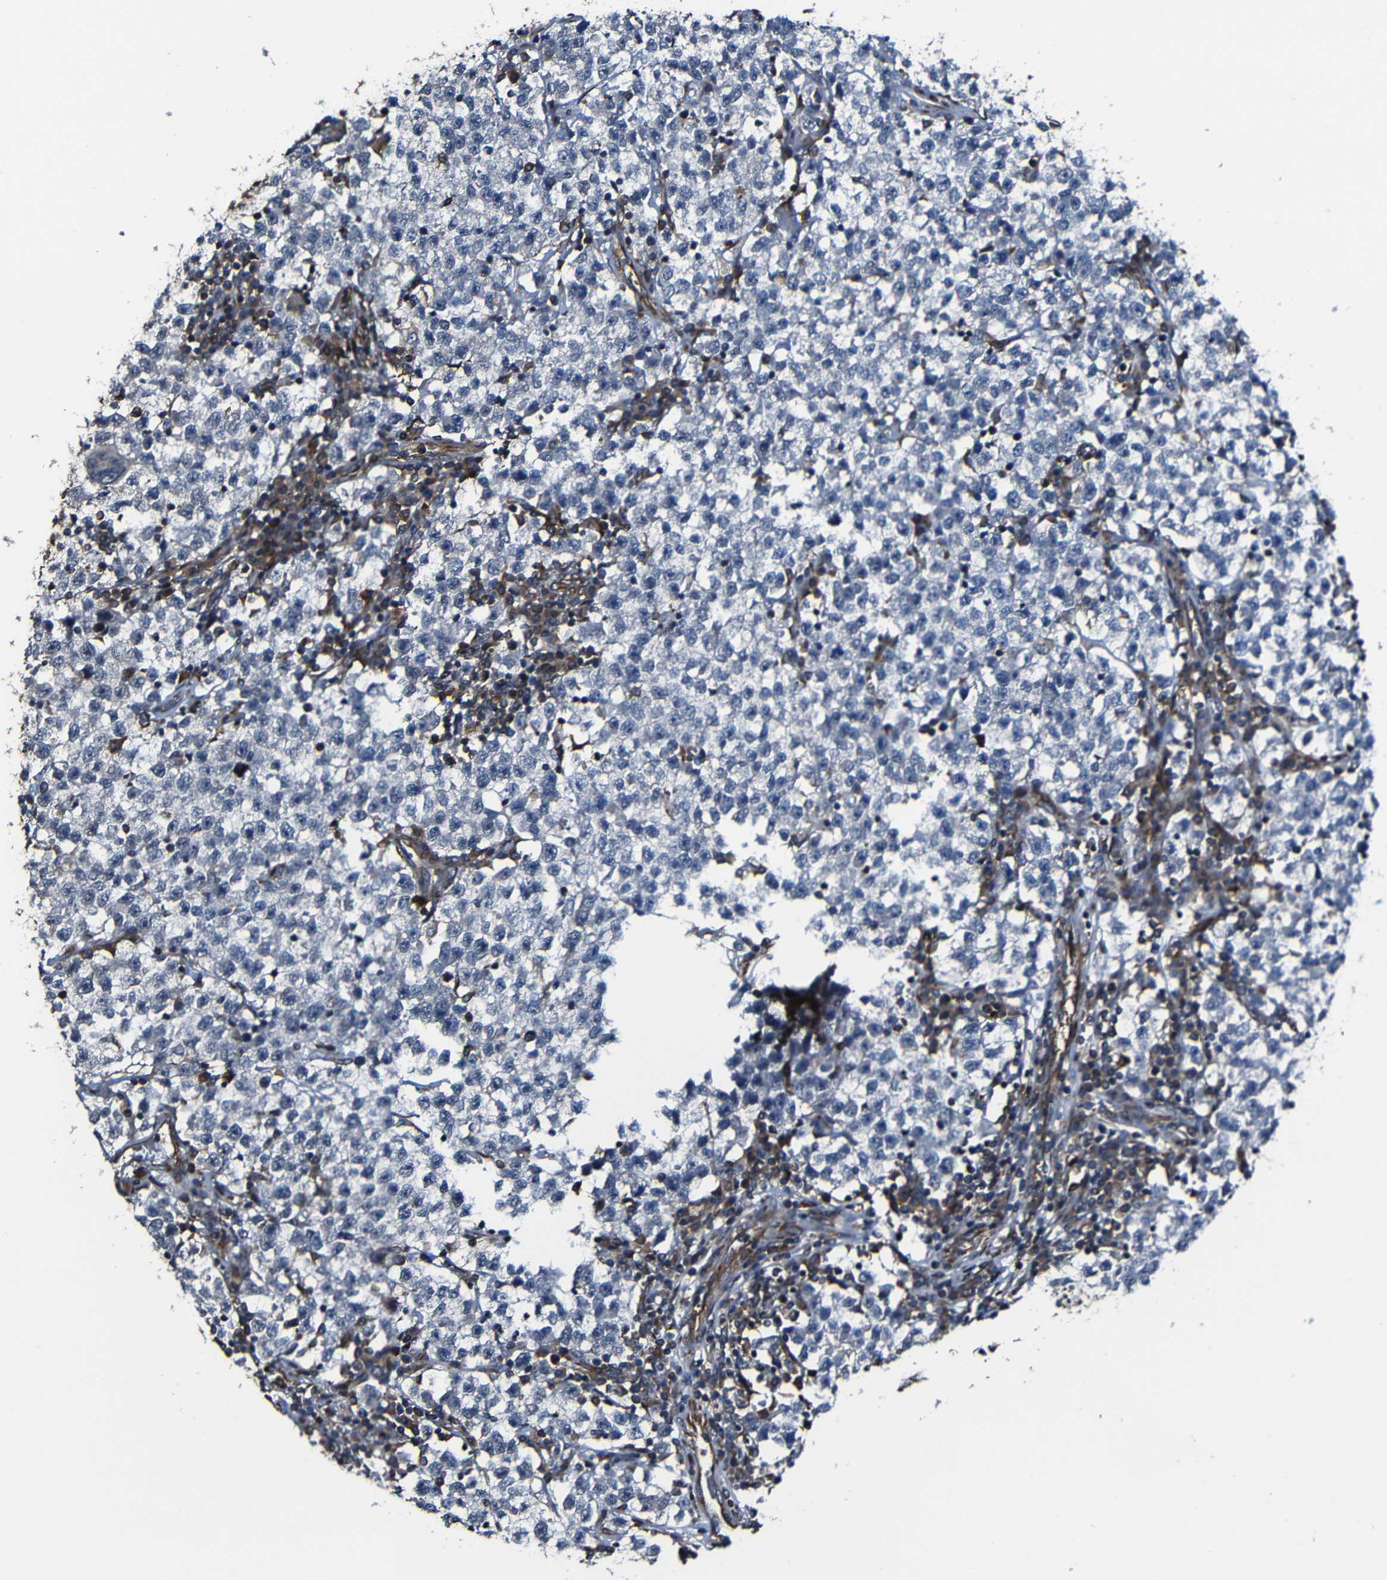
{"staining": {"intensity": "negative", "quantity": "none", "location": "none"}, "tissue": "testis cancer", "cell_type": "Tumor cells", "image_type": "cancer", "snomed": [{"axis": "morphology", "description": "Seminoma, NOS"}, {"axis": "topography", "description": "Testis"}], "caption": "Micrograph shows no protein expression in tumor cells of seminoma (testis) tissue.", "gene": "KIAA0513", "patient": {"sex": "male", "age": 22}}